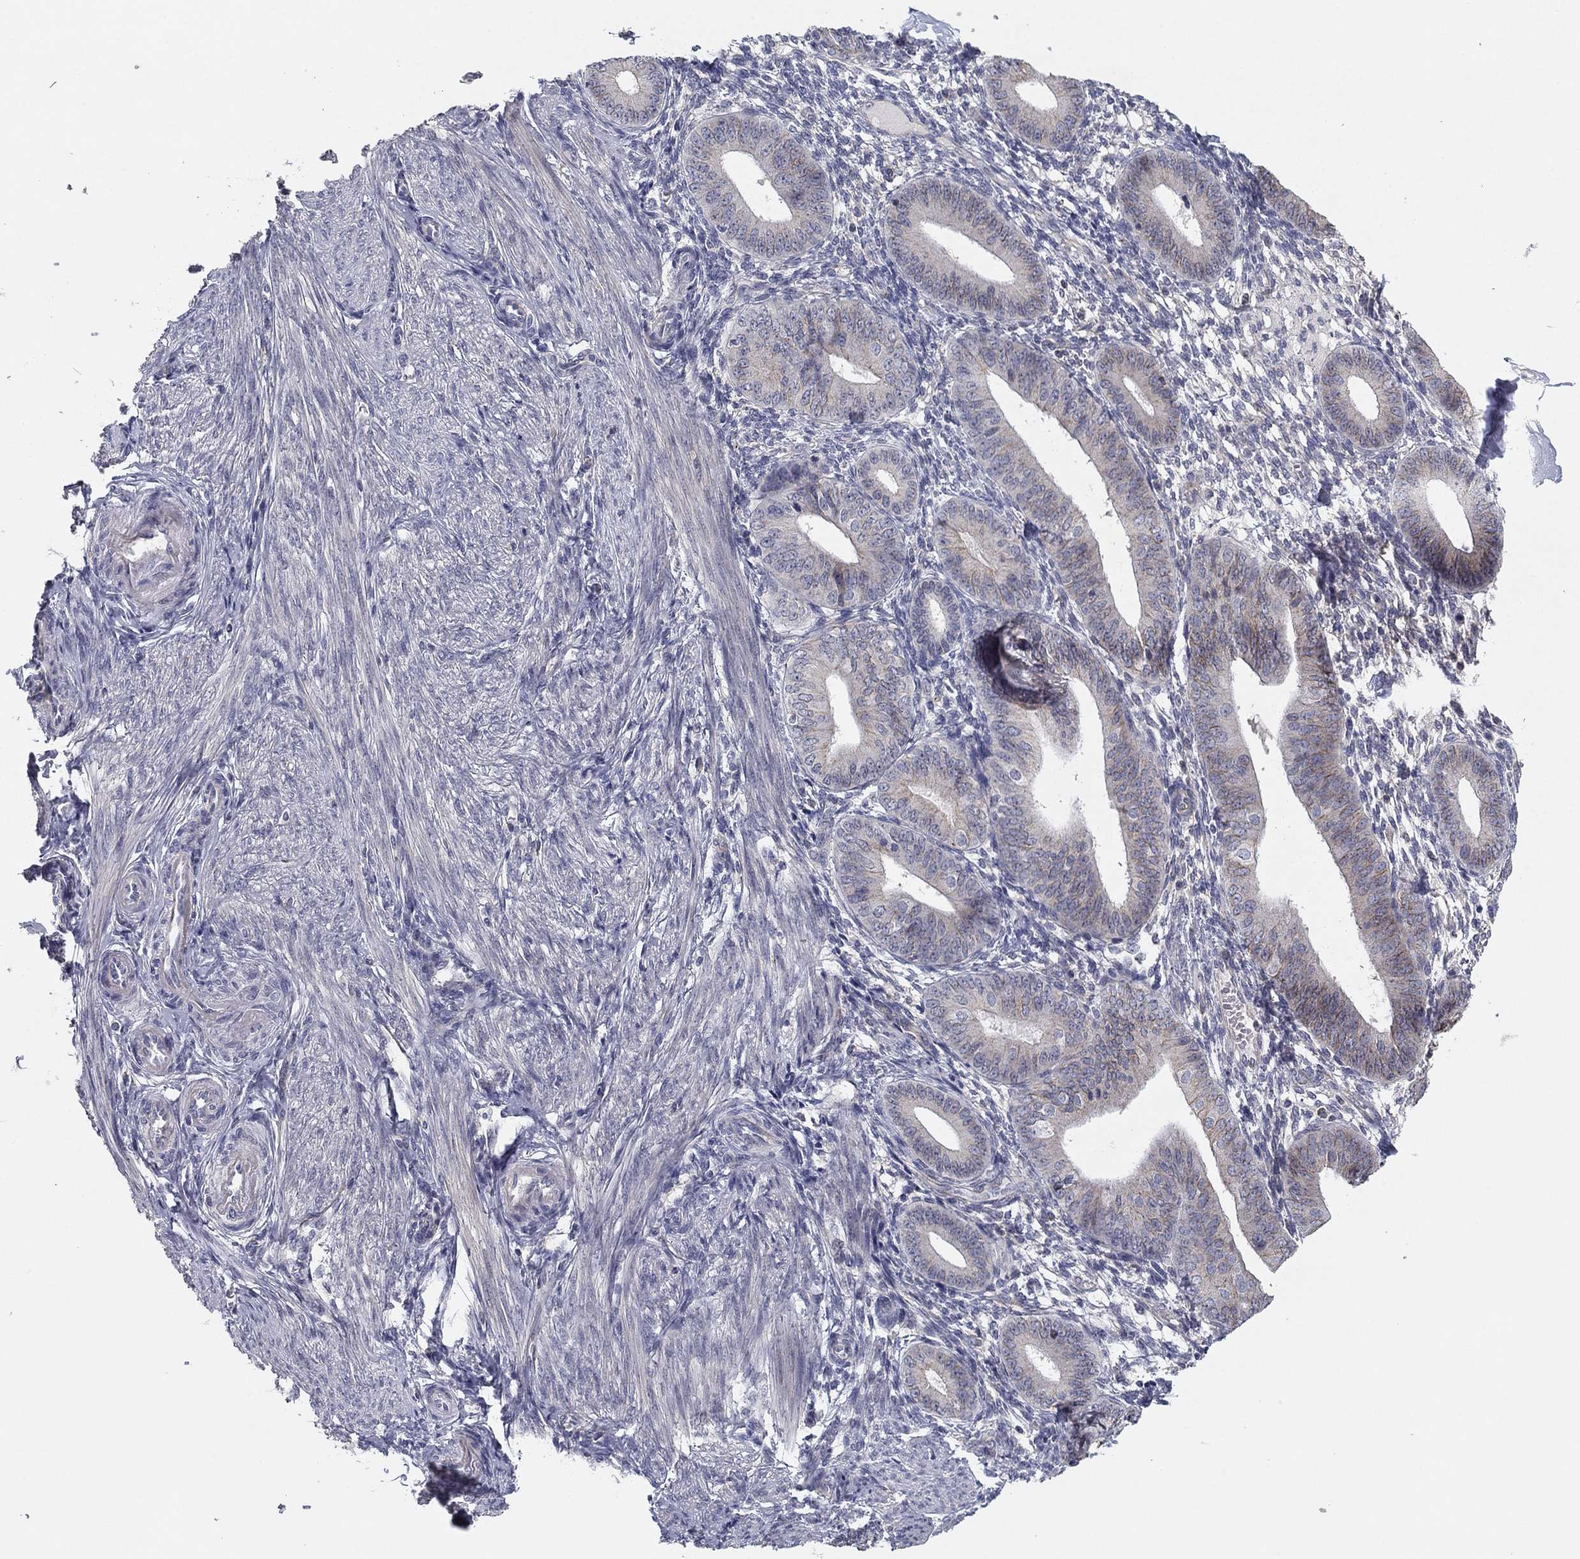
{"staining": {"intensity": "negative", "quantity": "none", "location": "none"}, "tissue": "endometrium", "cell_type": "Cells in endometrial stroma", "image_type": "normal", "snomed": [{"axis": "morphology", "description": "Normal tissue, NOS"}, {"axis": "topography", "description": "Endometrium"}], "caption": "Cells in endometrial stroma show no significant expression in unremarkable endometrium.", "gene": "SEPTIN3", "patient": {"sex": "female", "age": 39}}